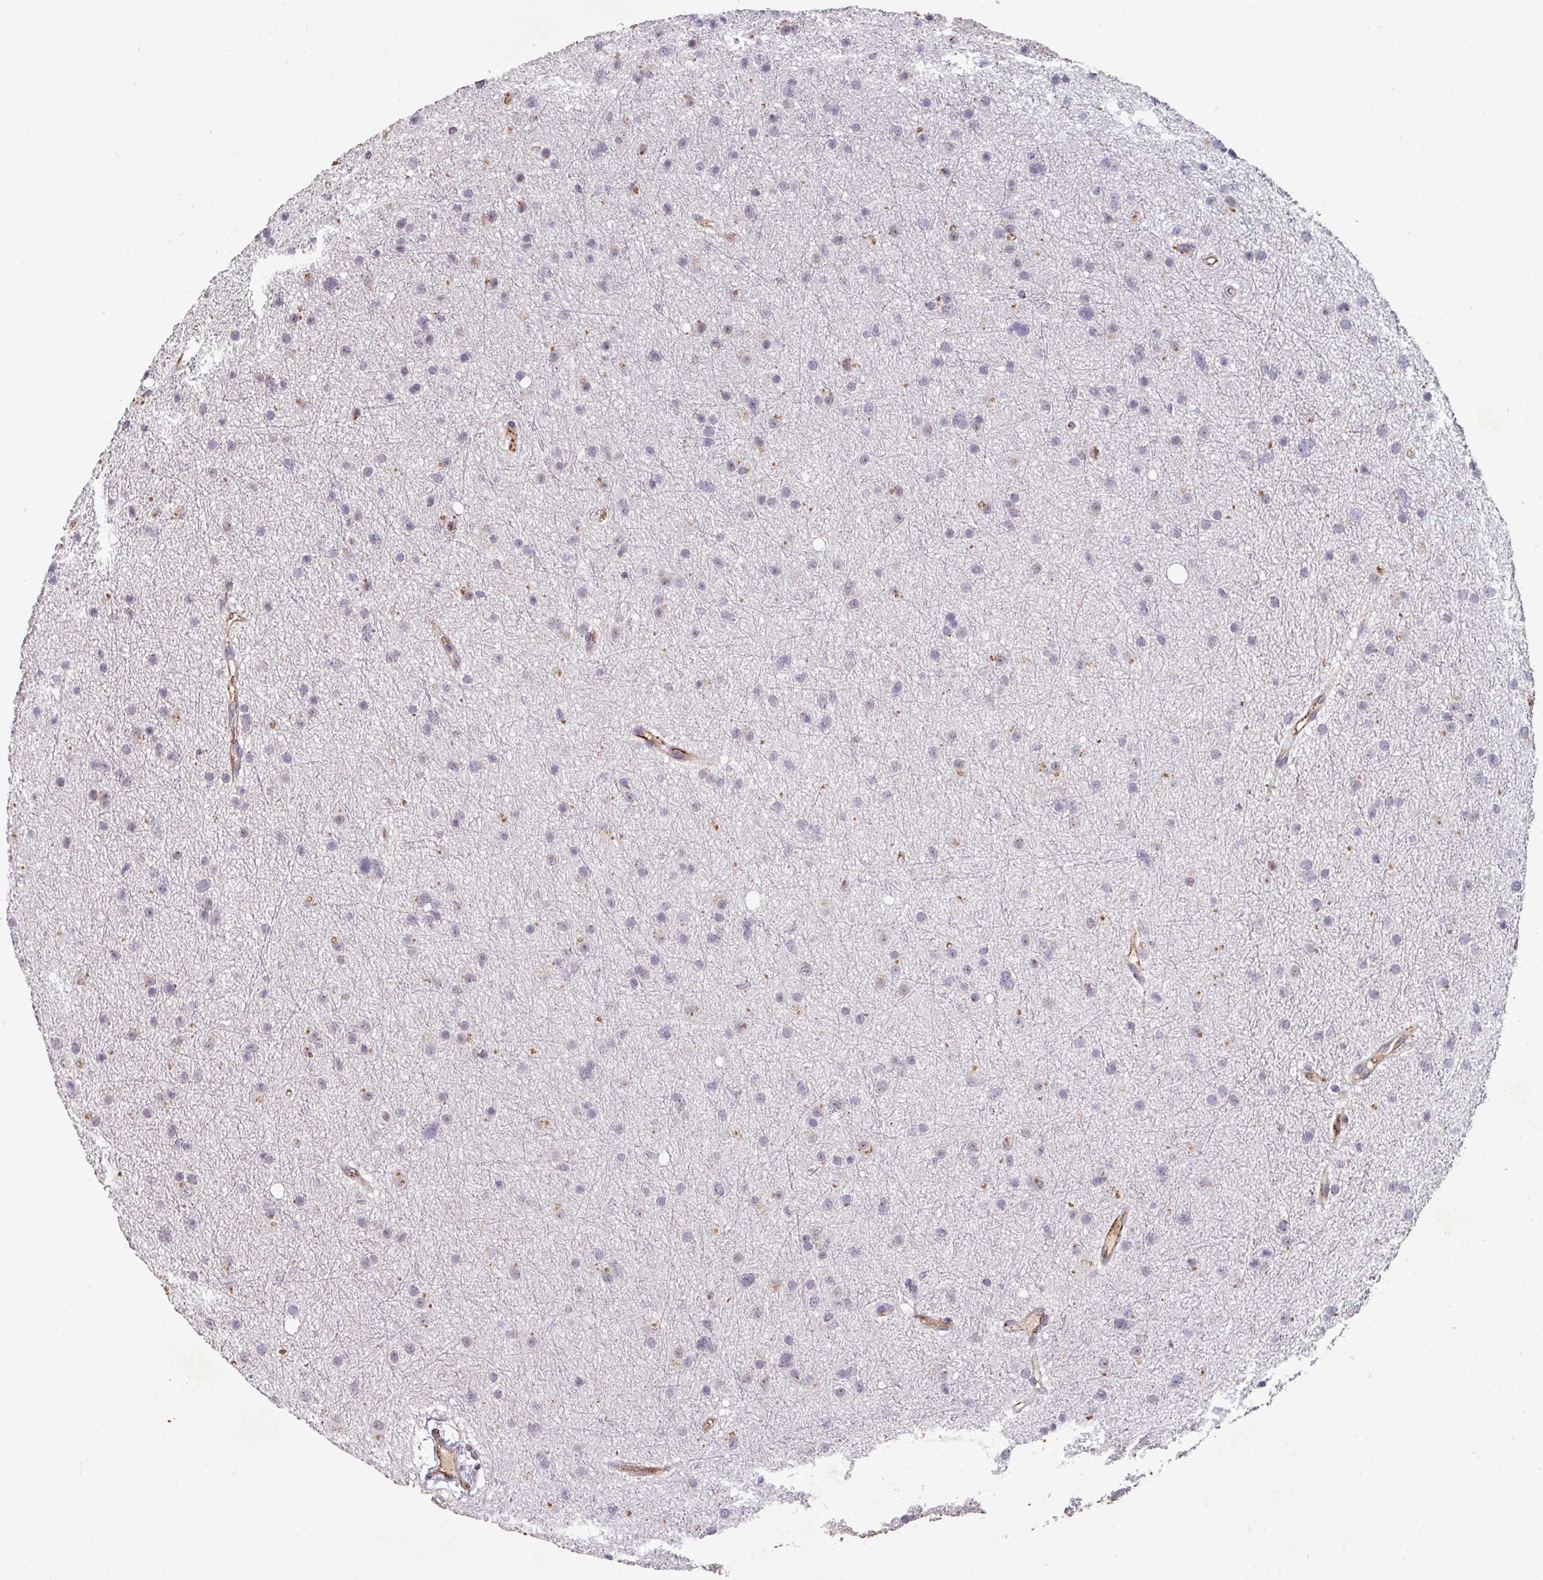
{"staining": {"intensity": "negative", "quantity": "none", "location": "none"}, "tissue": "glioma", "cell_type": "Tumor cells", "image_type": "cancer", "snomed": [{"axis": "morphology", "description": "Glioma, malignant, Low grade"}, {"axis": "topography", "description": "Cerebral cortex"}], "caption": "Malignant glioma (low-grade) was stained to show a protein in brown. There is no significant staining in tumor cells.", "gene": "SIDT2", "patient": {"sex": "female", "age": 39}}